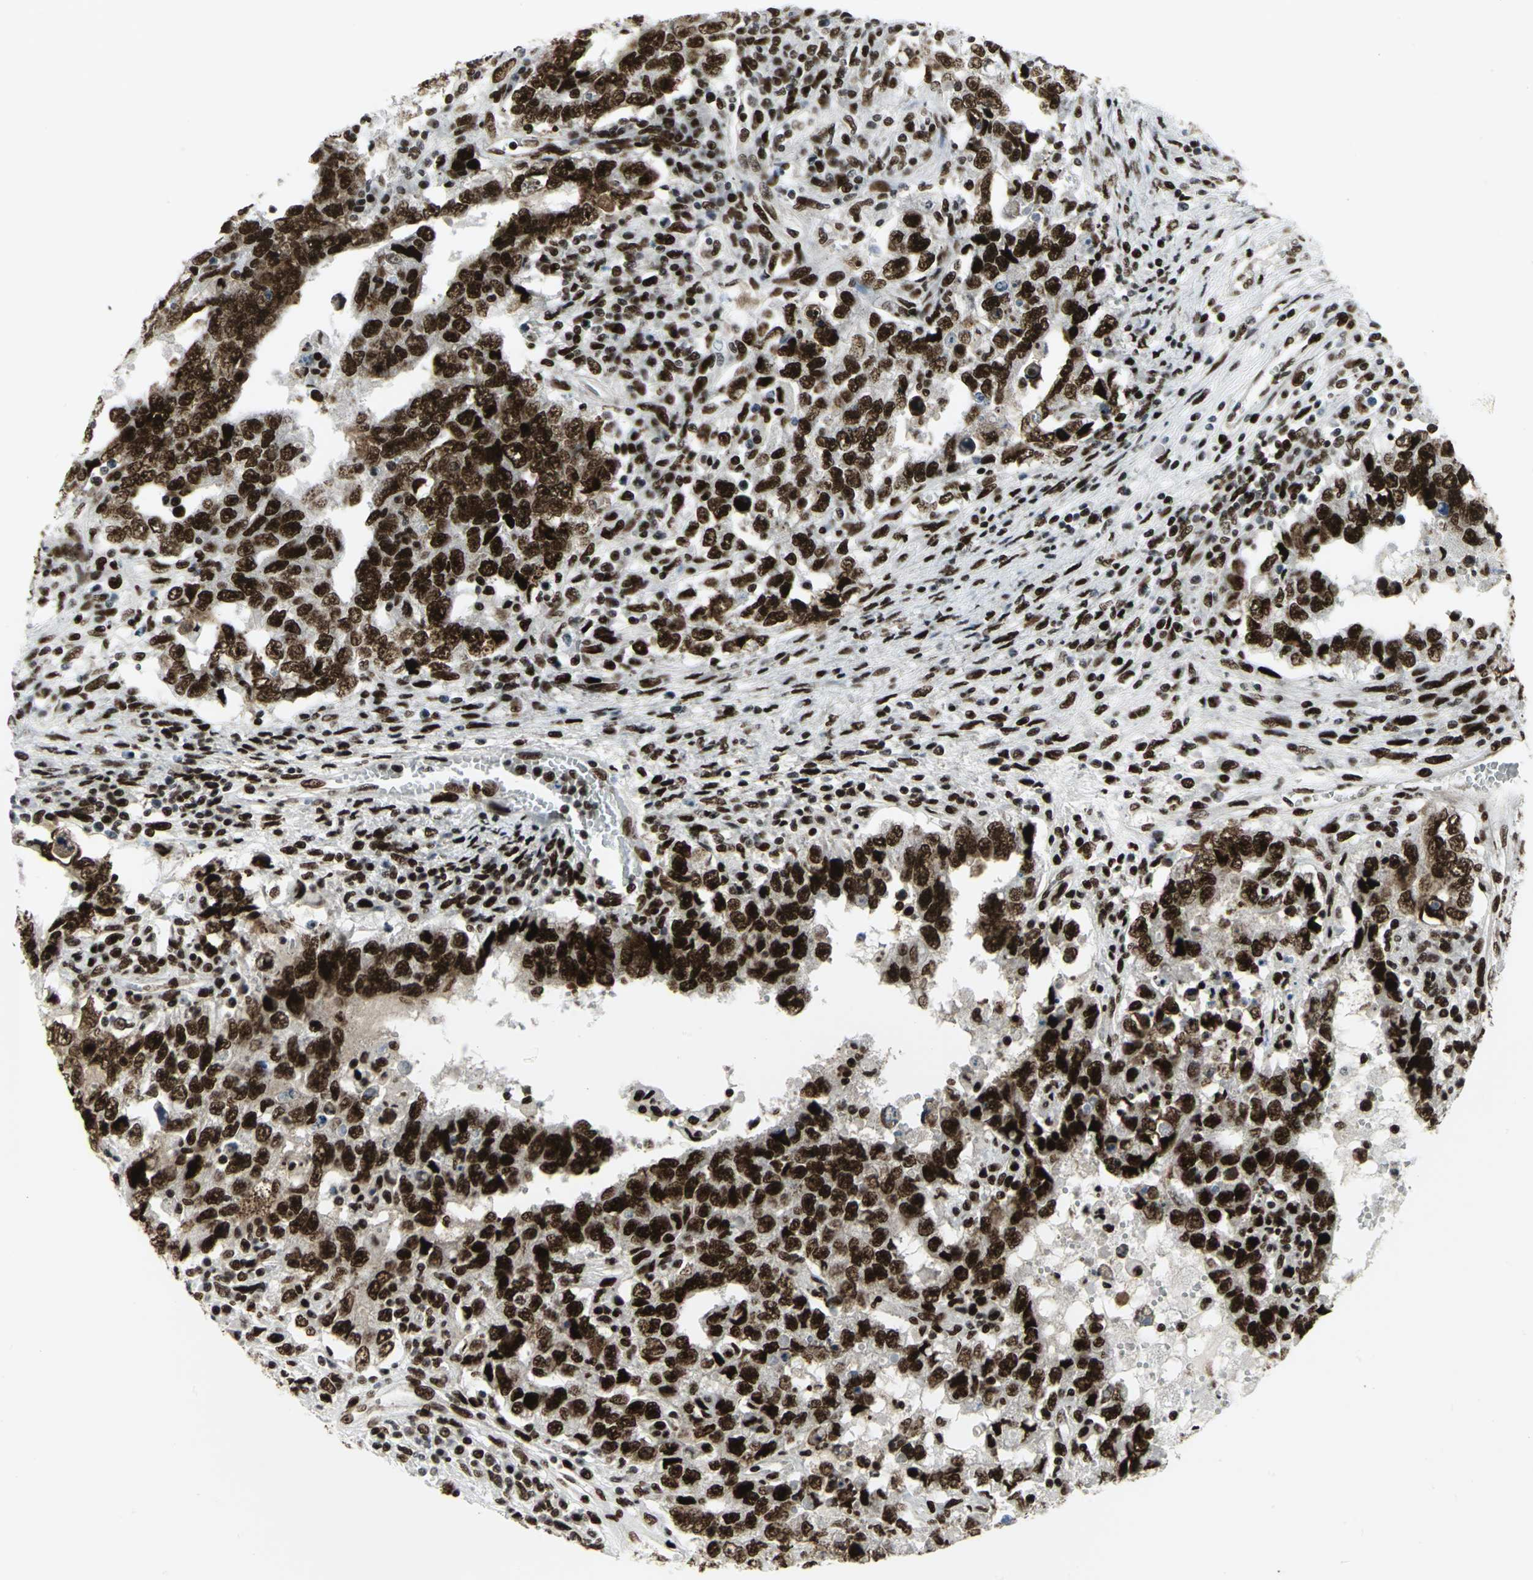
{"staining": {"intensity": "strong", "quantity": ">75%", "location": "nuclear"}, "tissue": "testis cancer", "cell_type": "Tumor cells", "image_type": "cancer", "snomed": [{"axis": "morphology", "description": "Carcinoma, Embryonal, NOS"}, {"axis": "topography", "description": "Testis"}], "caption": "Protein staining displays strong nuclear positivity in about >75% of tumor cells in testis cancer.", "gene": "SMARCA4", "patient": {"sex": "male", "age": 26}}